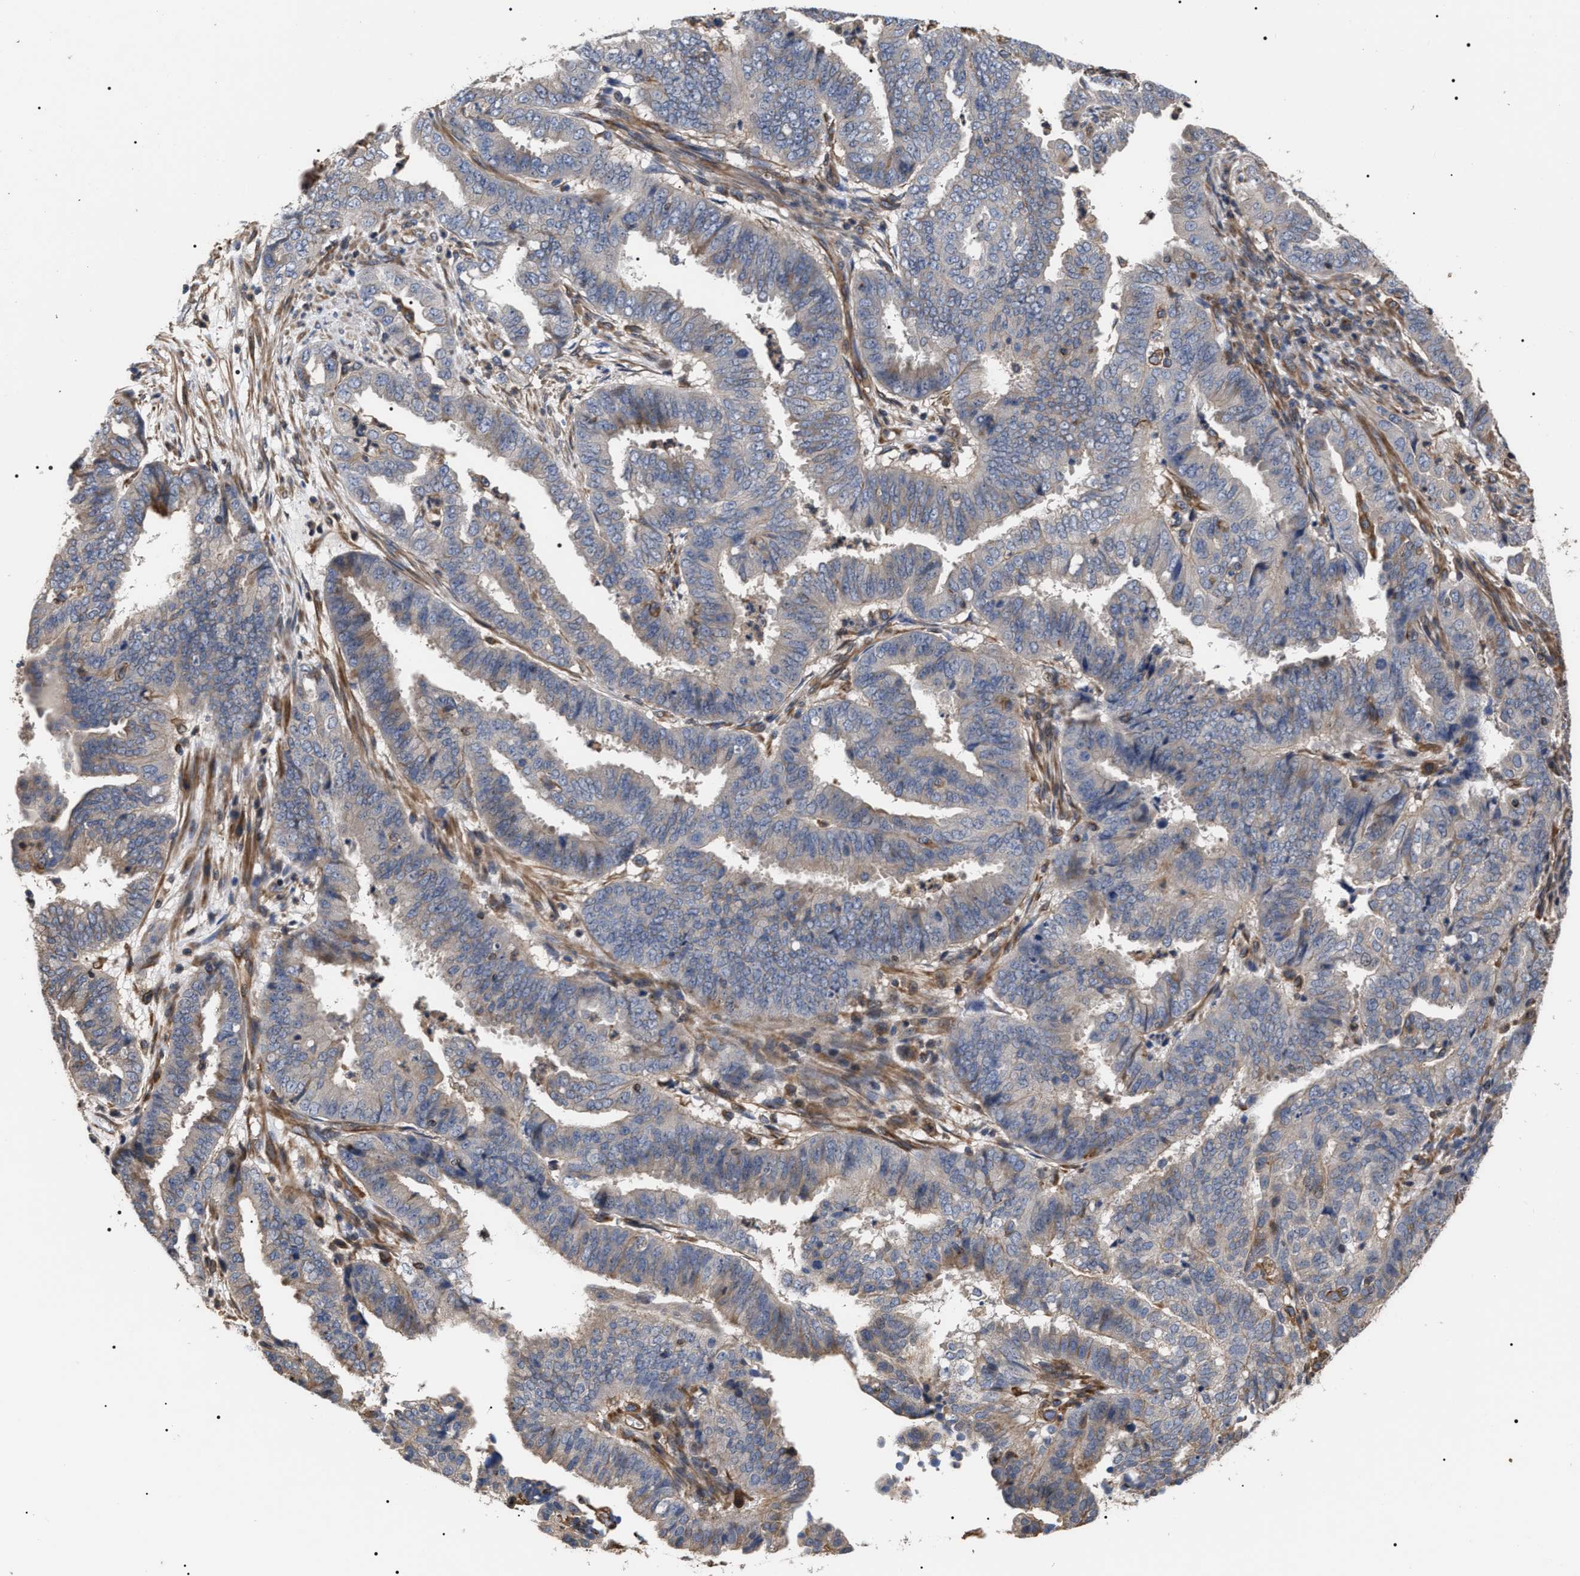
{"staining": {"intensity": "weak", "quantity": "25%-75%", "location": "cytoplasmic/membranous"}, "tissue": "endometrial cancer", "cell_type": "Tumor cells", "image_type": "cancer", "snomed": [{"axis": "morphology", "description": "Adenocarcinoma, NOS"}, {"axis": "topography", "description": "Endometrium"}], "caption": "Endometrial adenocarcinoma stained for a protein reveals weak cytoplasmic/membranous positivity in tumor cells.", "gene": "TSPAN33", "patient": {"sex": "female", "age": 51}}